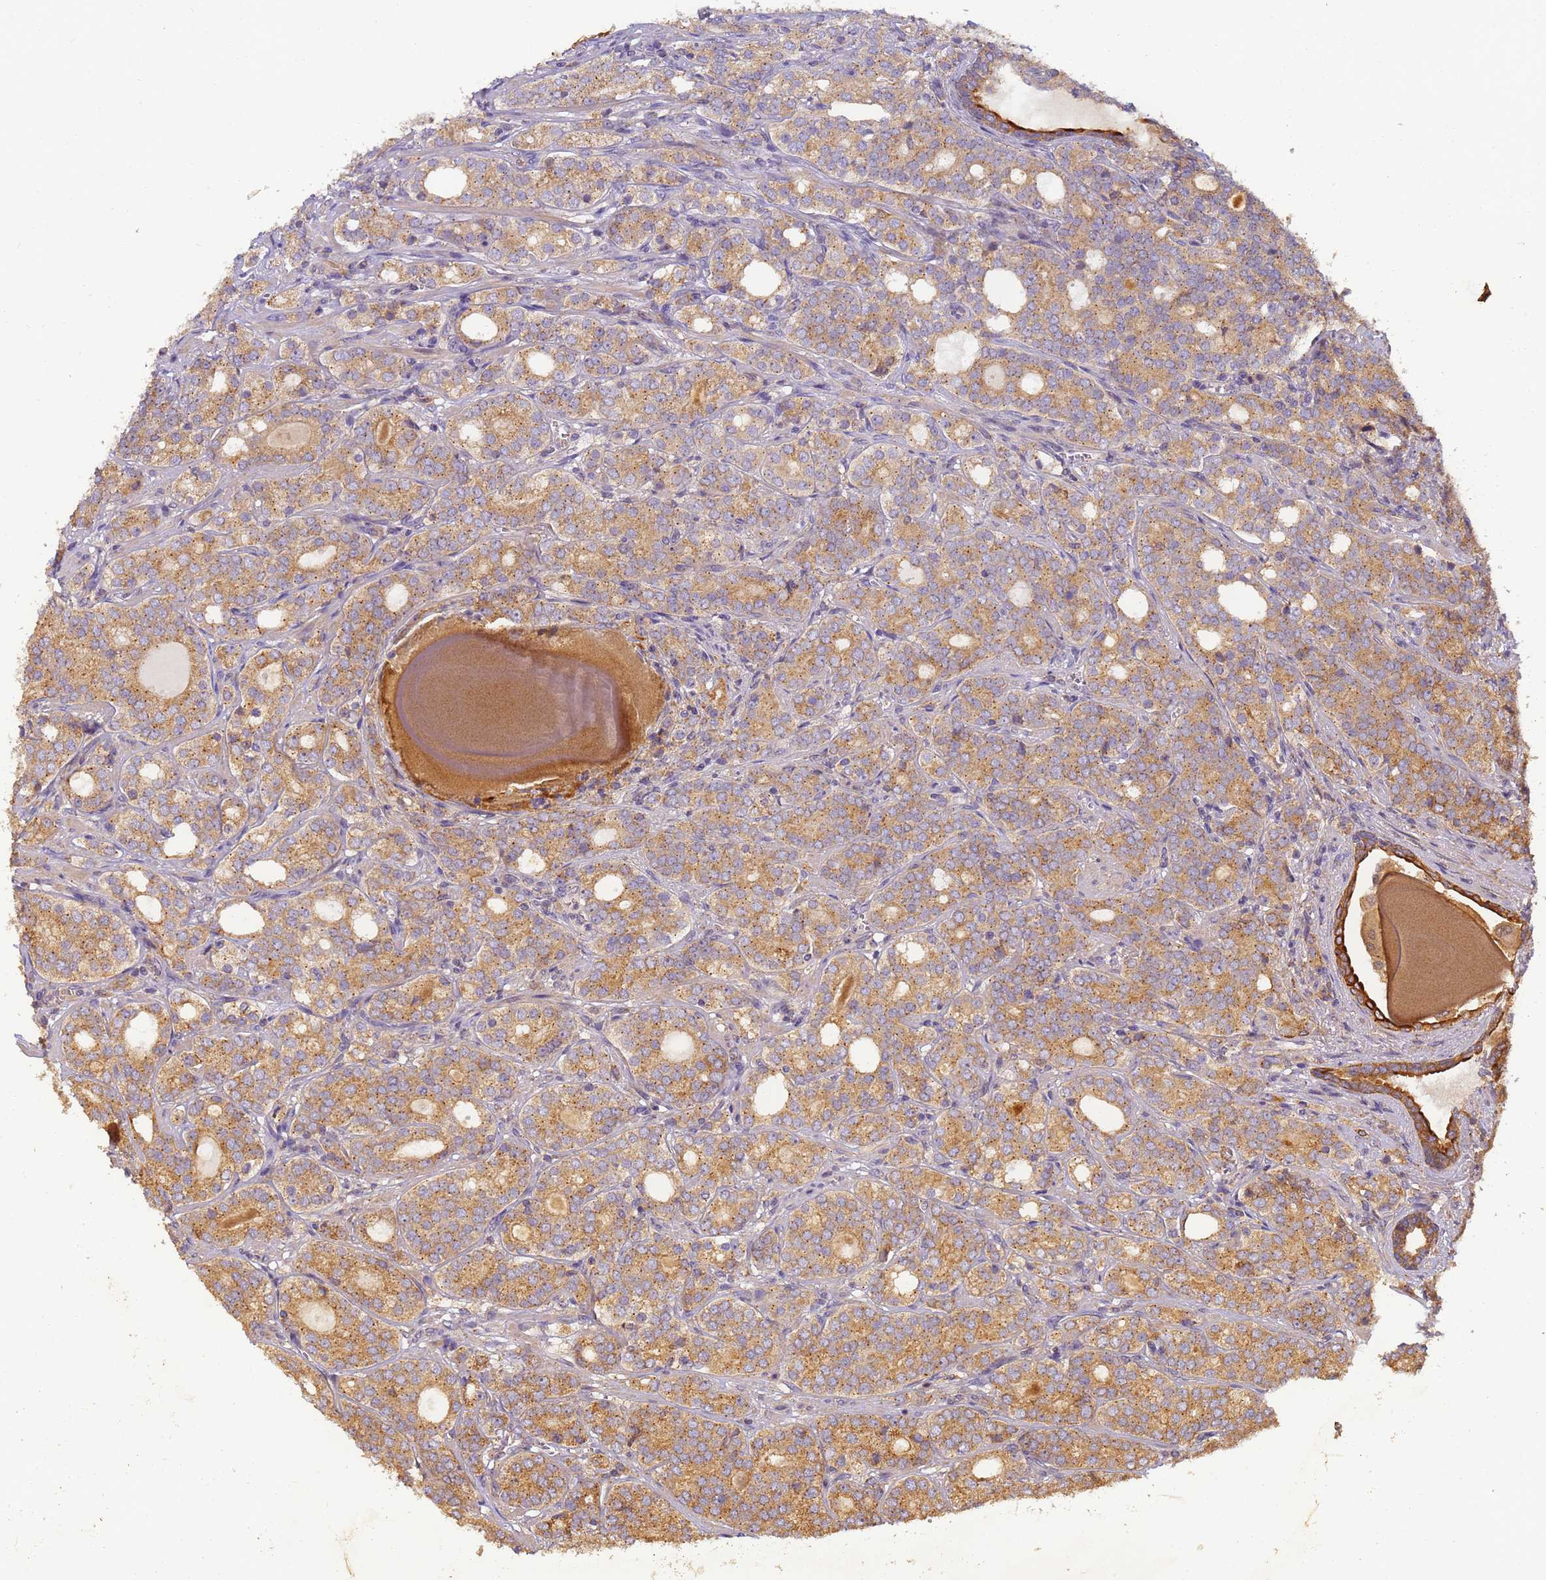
{"staining": {"intensity": "moderate", "quantity": ">75%", "location": "cytoplasmic/membranous"}, "tissue": "prostate cancer", "cell_type": "Tumor cells", "image_type": "cancer", "snomed": [{"axis": "morphology", "description": "Adenocarcinoma, High grade"}, {"axis": "topography", "description": "Prostate"}], "caption": "Prostate cancer stained with immunohistochemistry displays moderate cytoplasmic/membranous expression in approximately >75% of tumor cells.", "gene": "TIGAR", "patient": {"sex": "male", "age": 64}}